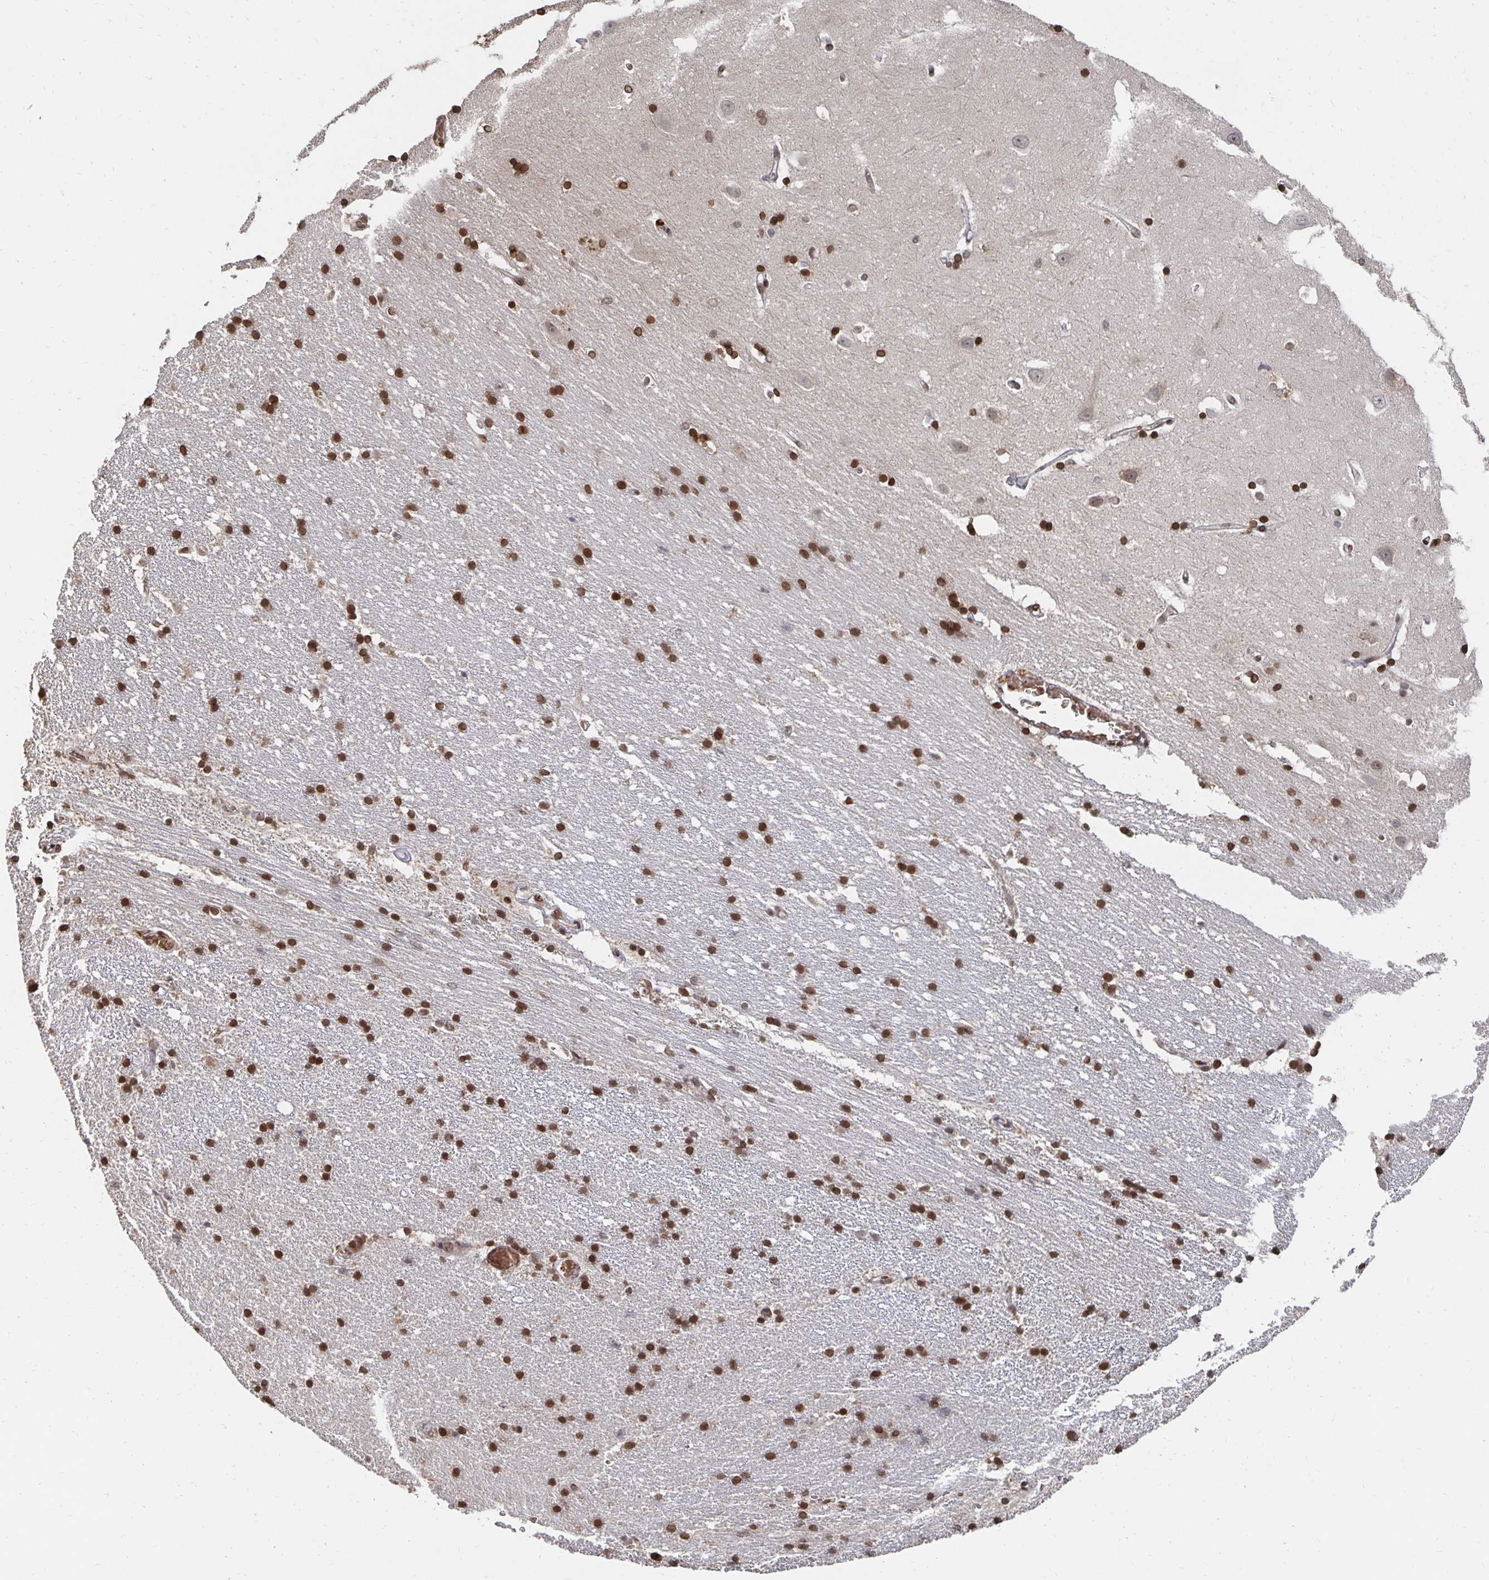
{"staining": {"intensity": "strong", "quantity": ">75%", "location": "nuclear"}, "tissue": "hippocampus", "cell_type": "Glial cells", "image_type": "normal", "snomed": [{"axis": "morphology", "description": "Normal tissue, NOS"}, {"axis": "topography", "description": "Hippocampus"}], "caption": "IHC (DAB (3,3'-diaminobenzidine)) staining of benign hippocampus shows strong nuclear protein positivity in approximately >75% of glial cells. The staining is performed using DAB (3,3'-diaminobenzidine) brown chromogen to label protein expression. The nuclei are counter-stained blue using hematoxylin.", "gene": "GTF3C6", "patient": {"sex": "male", "age": 63}}